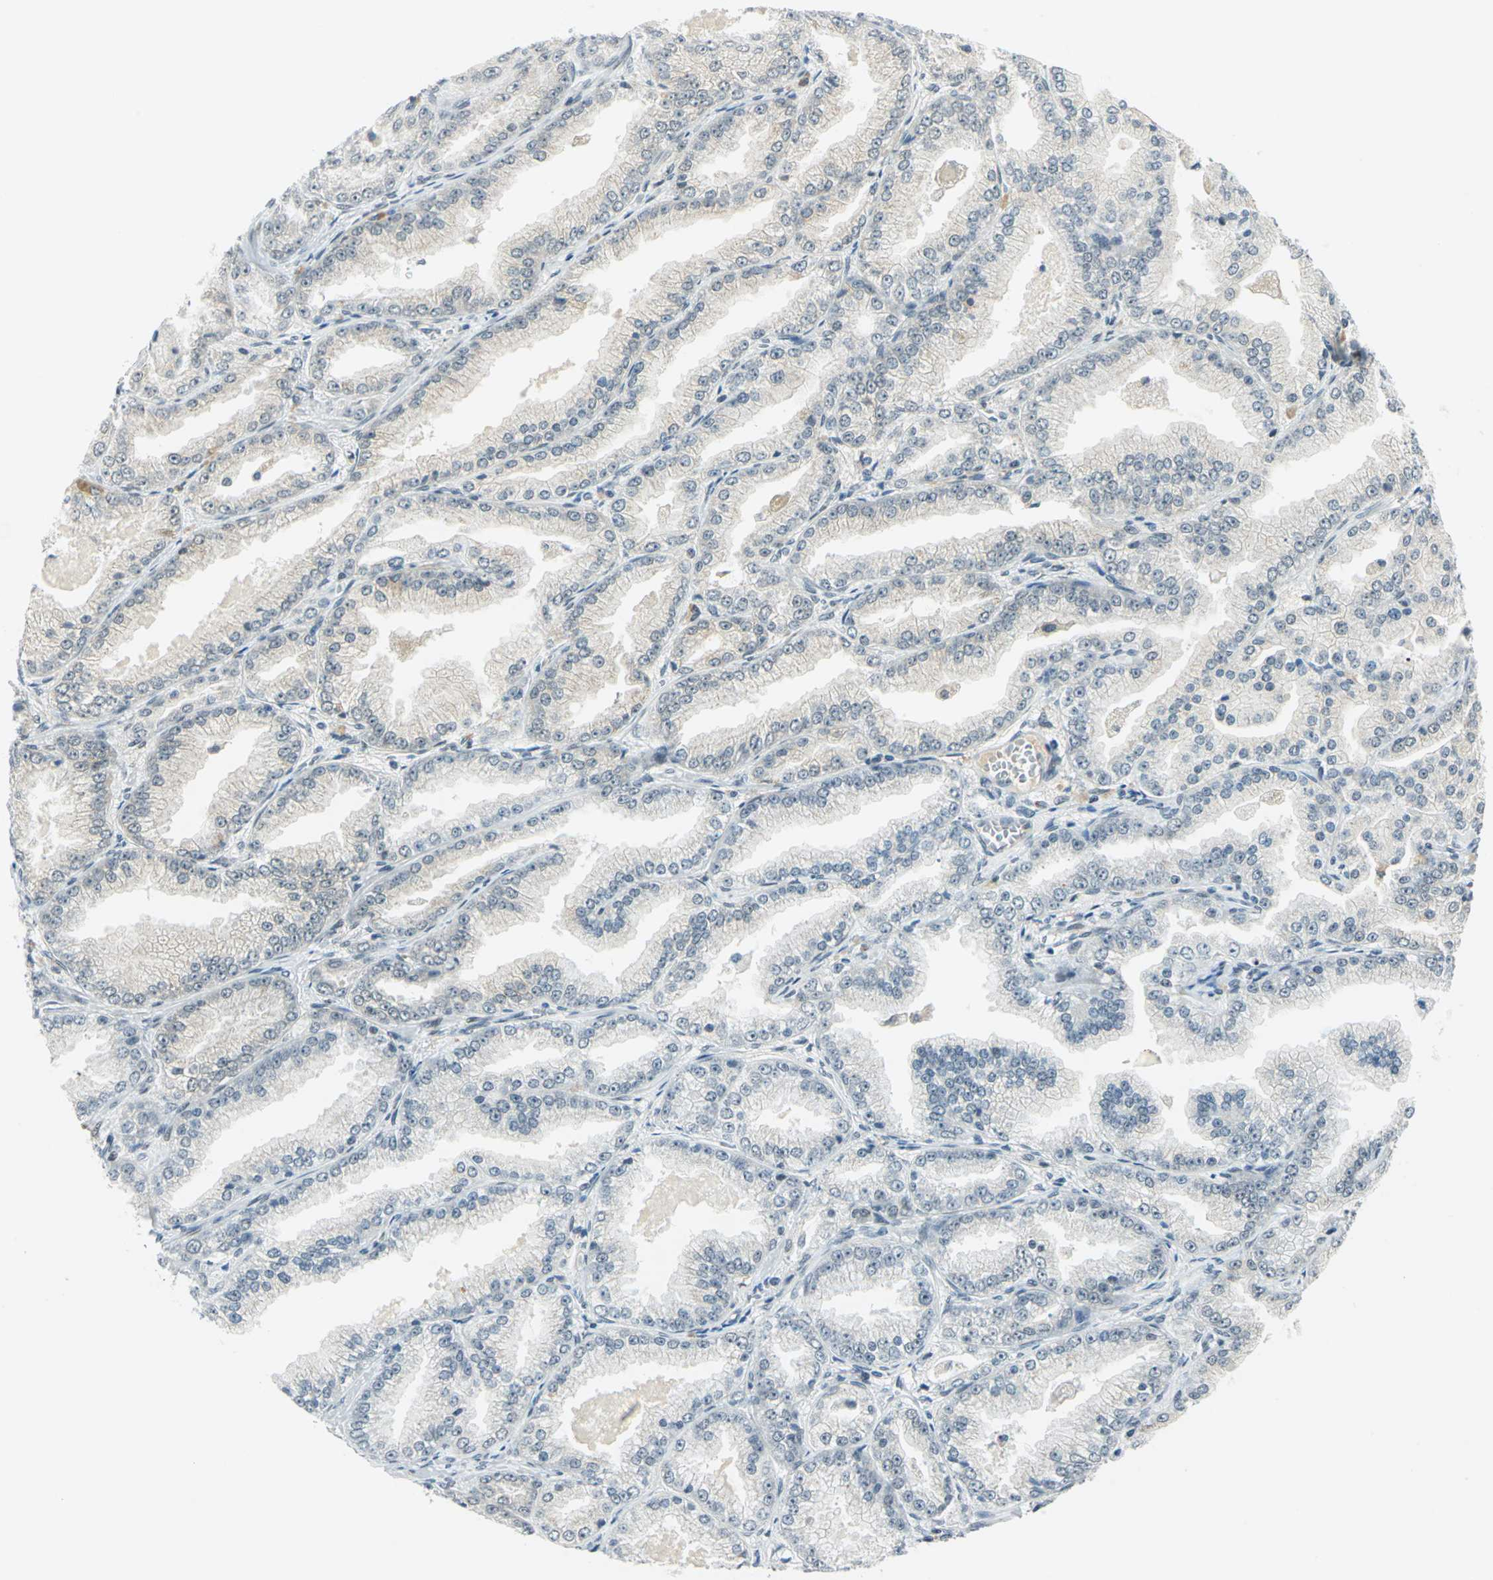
{"staining": {"intensity": "weak", "quantity": "<25%", "location": "nuclear"}, "tissue": "prostate cancer", "cell_type": "Tumor cells", "image_type": "cancer", "snomed": [{"axis": "morphology", "description": "Adenocarcinoma, High grade"}, {"axis": "topography", "description": "Prostate"}], "caption": "This photomicrograph is of adenocarcinoma (high-grade) (prostate) stained with immunohistochemistry to label a protein in brown with the nuclei are counter-stained blue. There is no expression in tumor cells.", "gene": "MTMR10", "patient": {"sex": "male", "age": 61}}